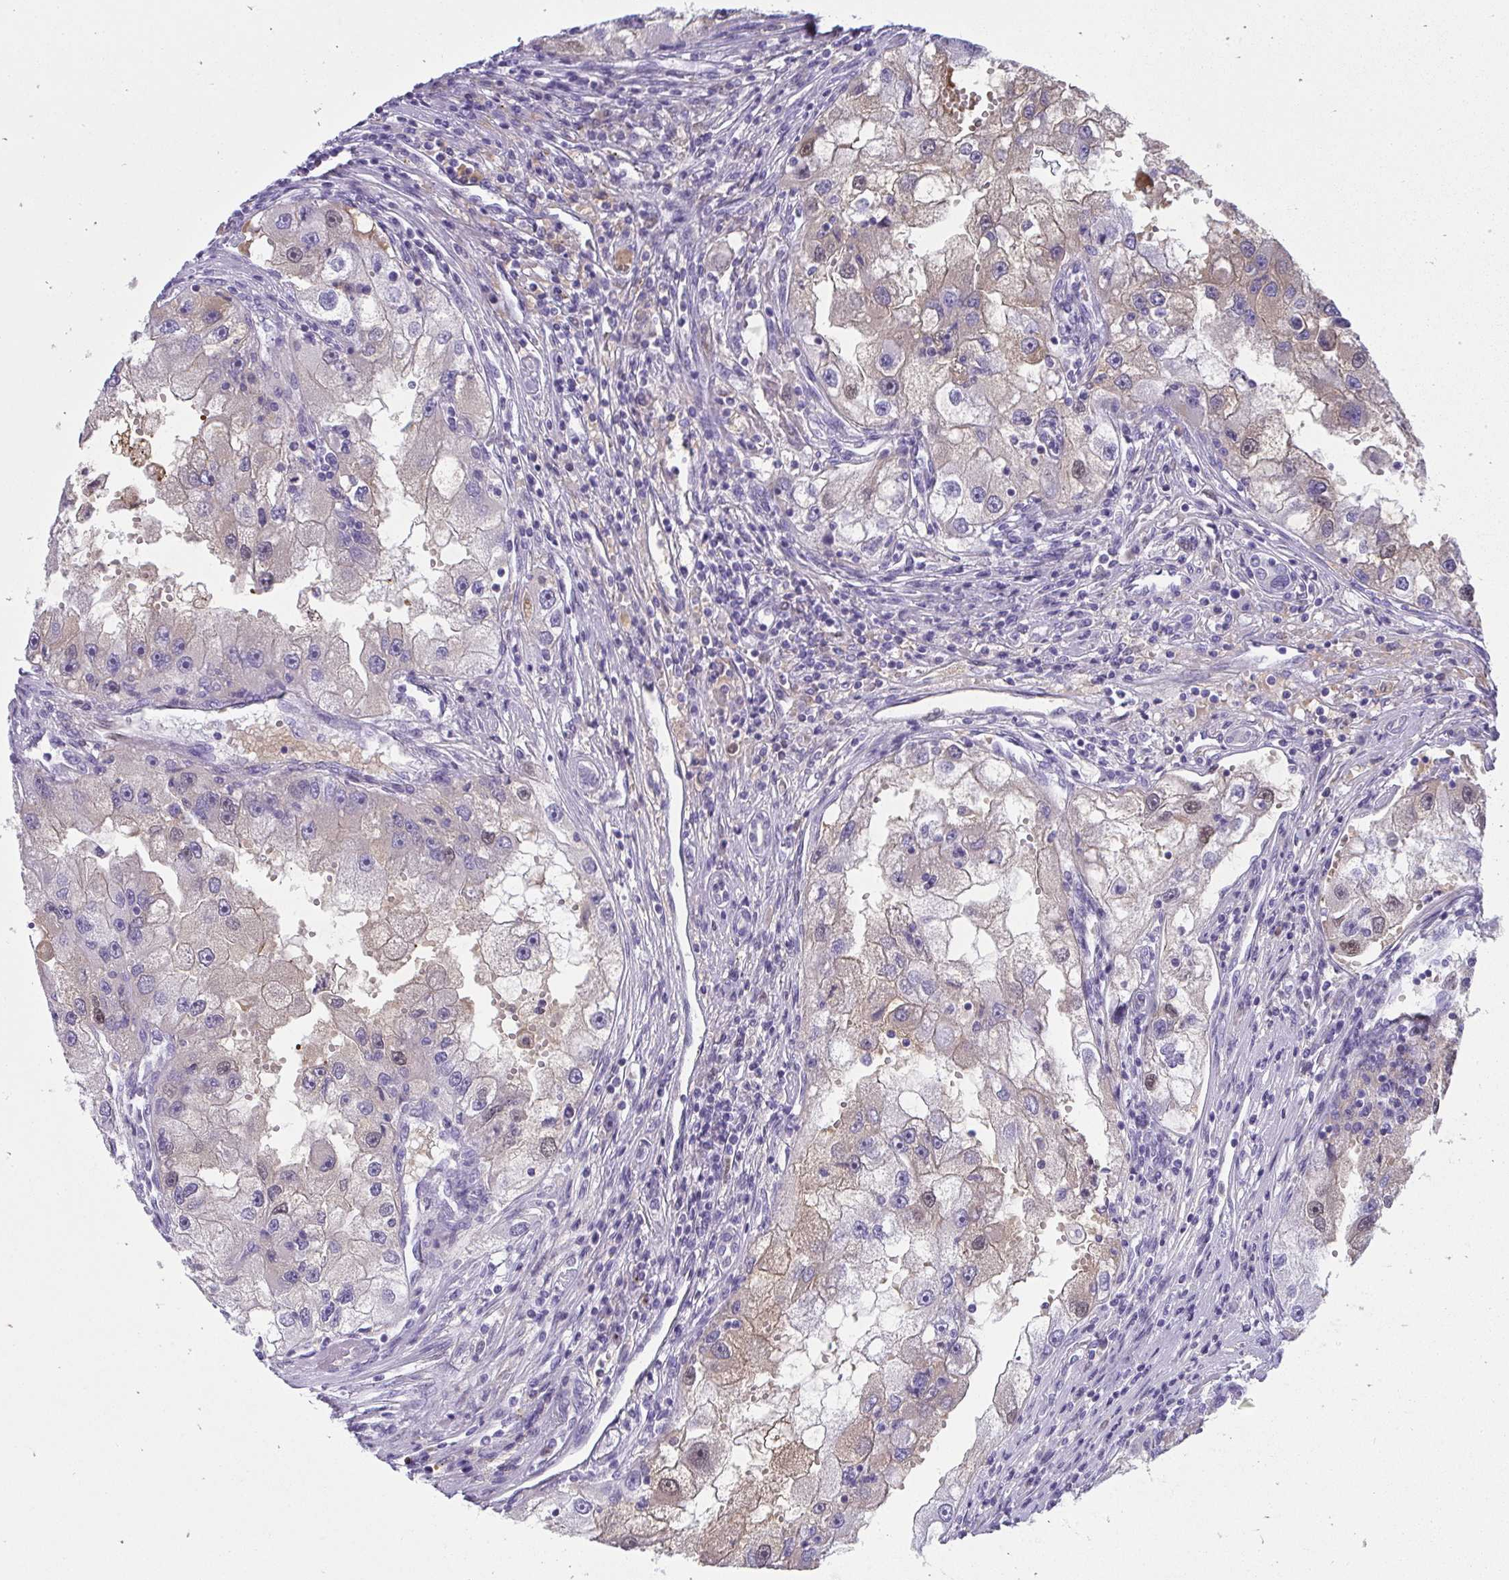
{"staining": {"intensity": "weak", "quantity": "<25%", "location": "cytoplasmic/membranous,nuclear"}, "tissue": "renal cancer", "cell_type": "Tumor cells", "image_type": "cancer", "snomed": [{"axis": "morphology", "description": "Adenocarcinoma, NOS"}, {"axis": "topography", "description": "Kidney"}], "caption": "Tumor cells are negative for protein expression in human renal cancer (adenocarcinoma).", "gene": "ZSWIM3", "patient": {"sex": "male", "age": 63}}